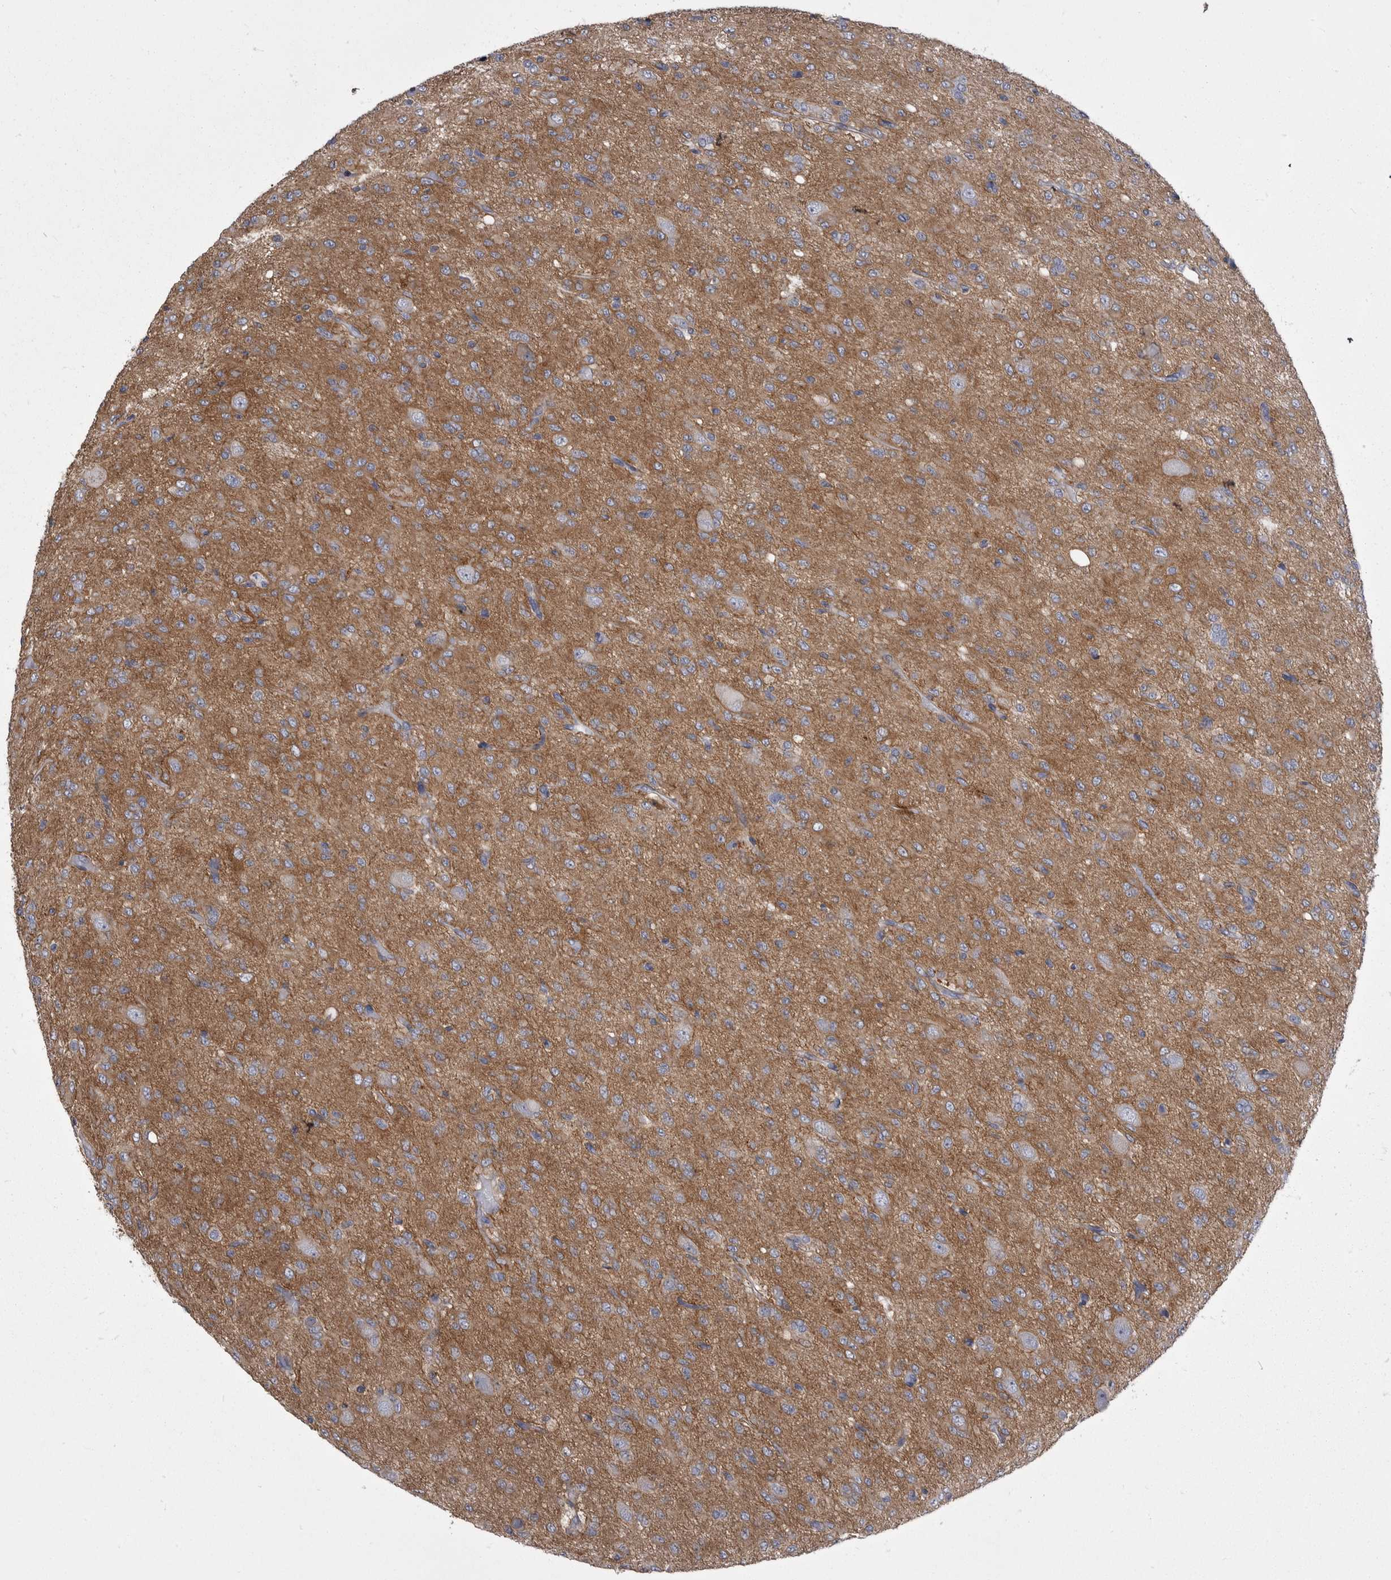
{"staining": {"intensity": "moderate", "quantity": ">75%", "location": "cytoplasmic/membranous"}, "tissue": "glioma", "cell_type": "Tumor cells", "image_type": "cancer", "snomed": [{"axis": "morphology", "description": "Glioma, malignant, High grade"}, {"axis": "topography", "description": "Brain"}], "caption": "This photomicrograph shows immunohistochemistry staining of human glioma, with medium moderate cytoplasmic/membranous expression in approximately >75% of tumor cells.", "gene": "ANK2", "patient": {"sex": "female", "age": 59}}